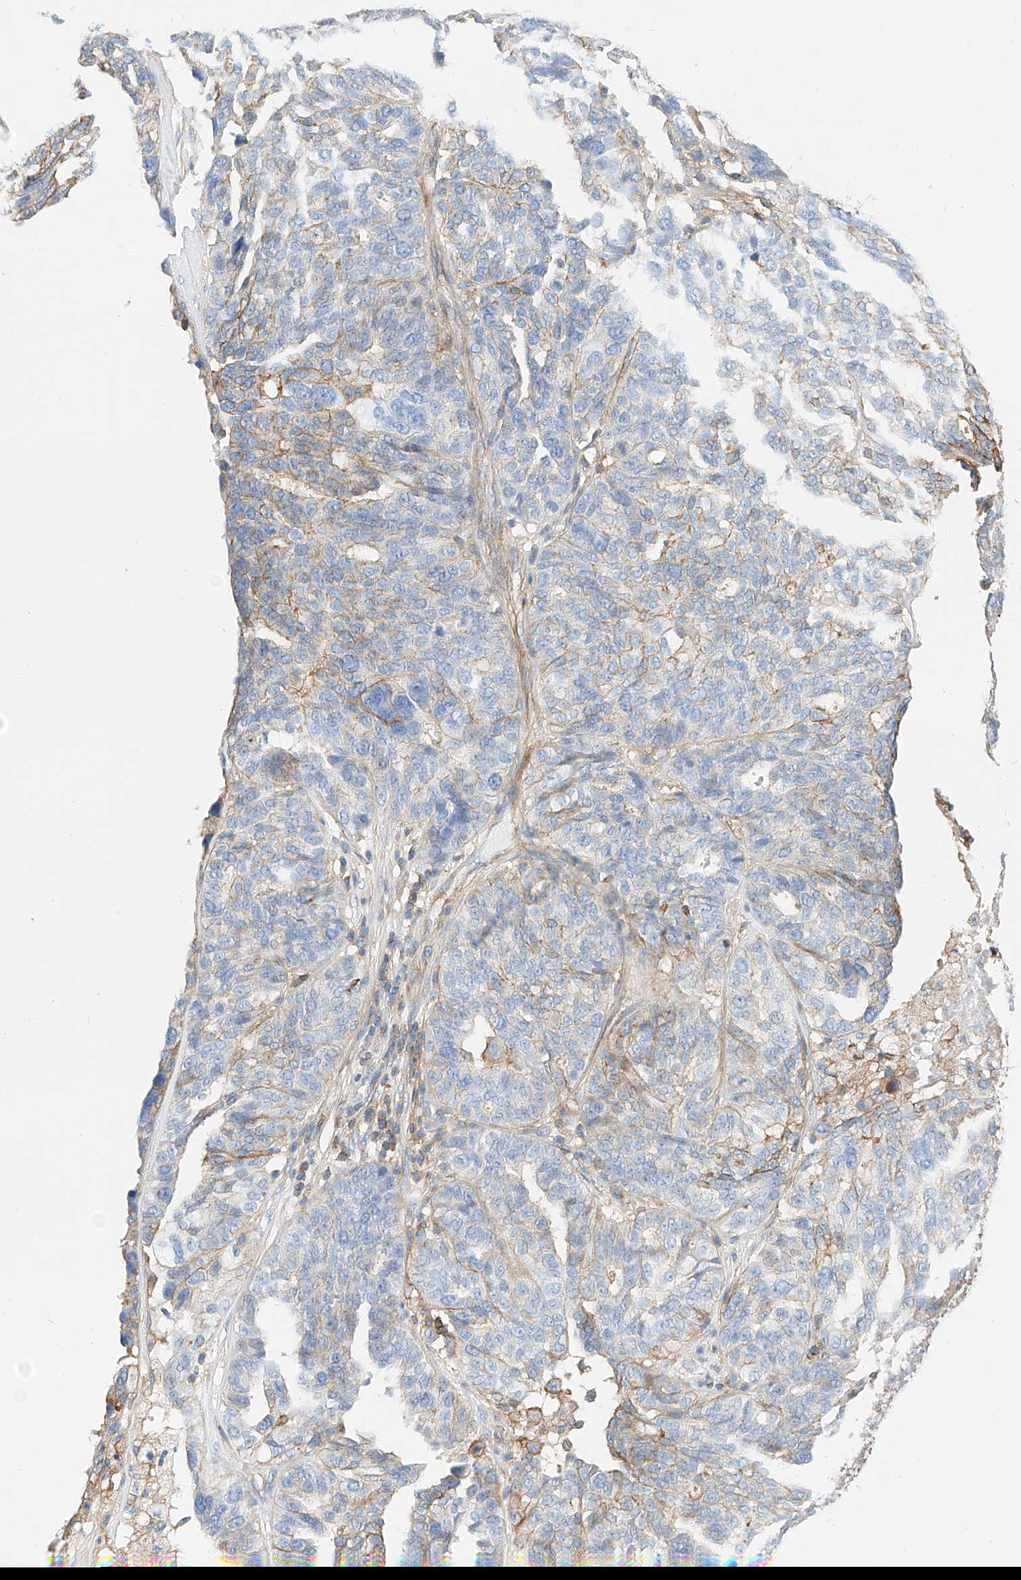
{"staining": {"intensity": "moderate", "quantity": "<25%", "location": "cytoplasmic/membranous"}, "tissue": "ovarian cancer", "cell_type": "Tumor cells", "image_type": "cancer", "snomed": [{"axis": "morphology", "description": "Cystadenocarcinoma, serous, NOS"}, {"axis": "topography", "description": "Ovary"}], "caption": "This histopathology image shows immunohistochemistry (IHC) staining of serous cystadenocarcinoma (ovarian), with low moderate cytoplasmic/membranous expression in approximately <25% of tumor cells.", "gene": "HAUS4", "patient": {"sex": "female", "age": 59}}